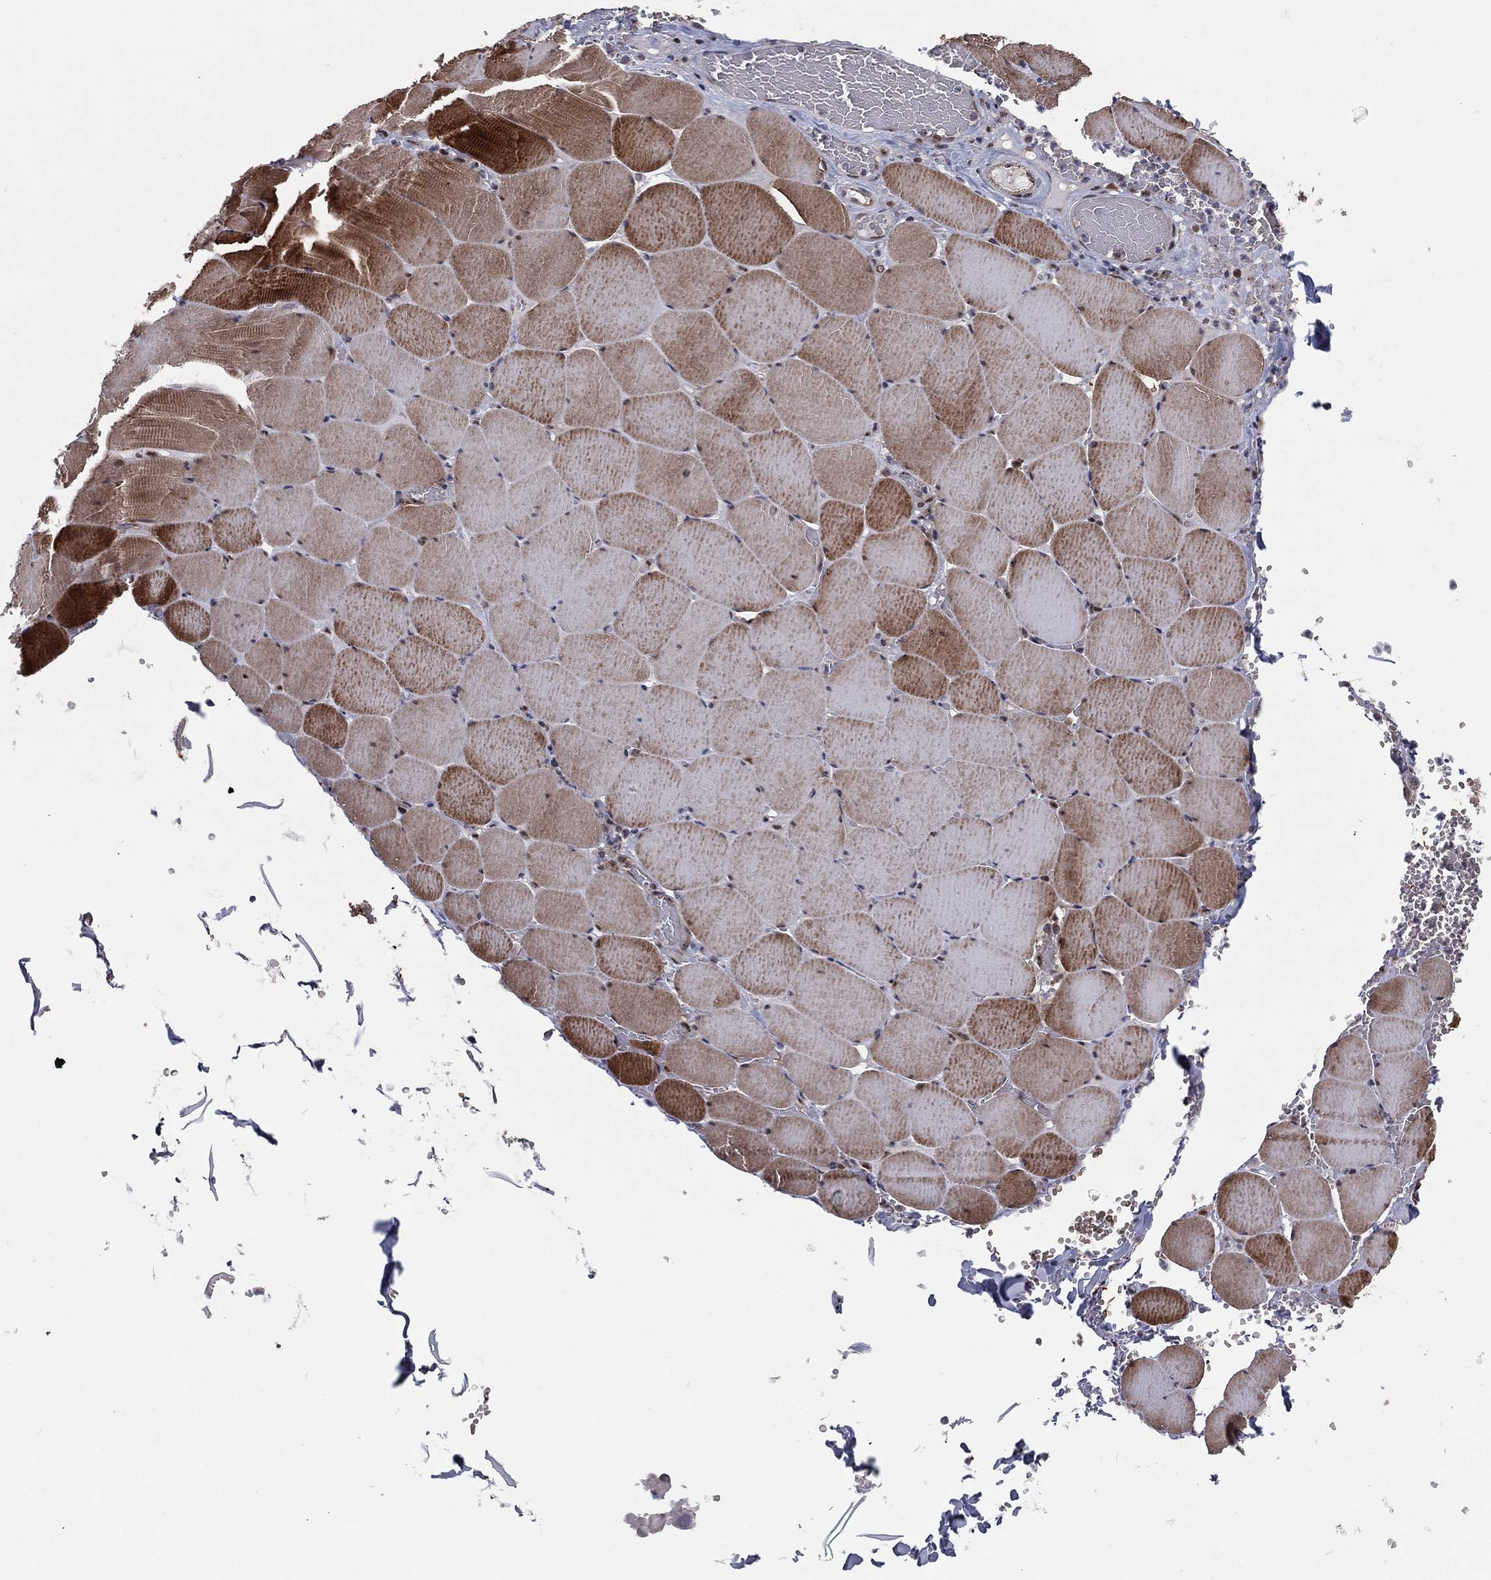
{"staining": {"intensity": "strong", "quantity": "25%-75%", "location": "cytoplasmic/membranous"}, "tissue": "skeletal muscle", "cell_type": "Myocytes", "image_type": "normal", "snomed": [{"axis": "morphology", "description": "Normal tissue, NOS"}, {"axis": "morphology", "description": "Malignant melanoma, Metastatic site"}, {"axis": "topography", "description": "Skeletal muscle"}], "caption": "IHC (DAB (3,3'-diaminobenzidine)) staining of benign human skeletal muscle demonstrates strong cytoplasmic/membranous protein staining in about 25%-75% of myocytes.", "gene": "VHL", "patient": {"sex": "male", "age": 50}}